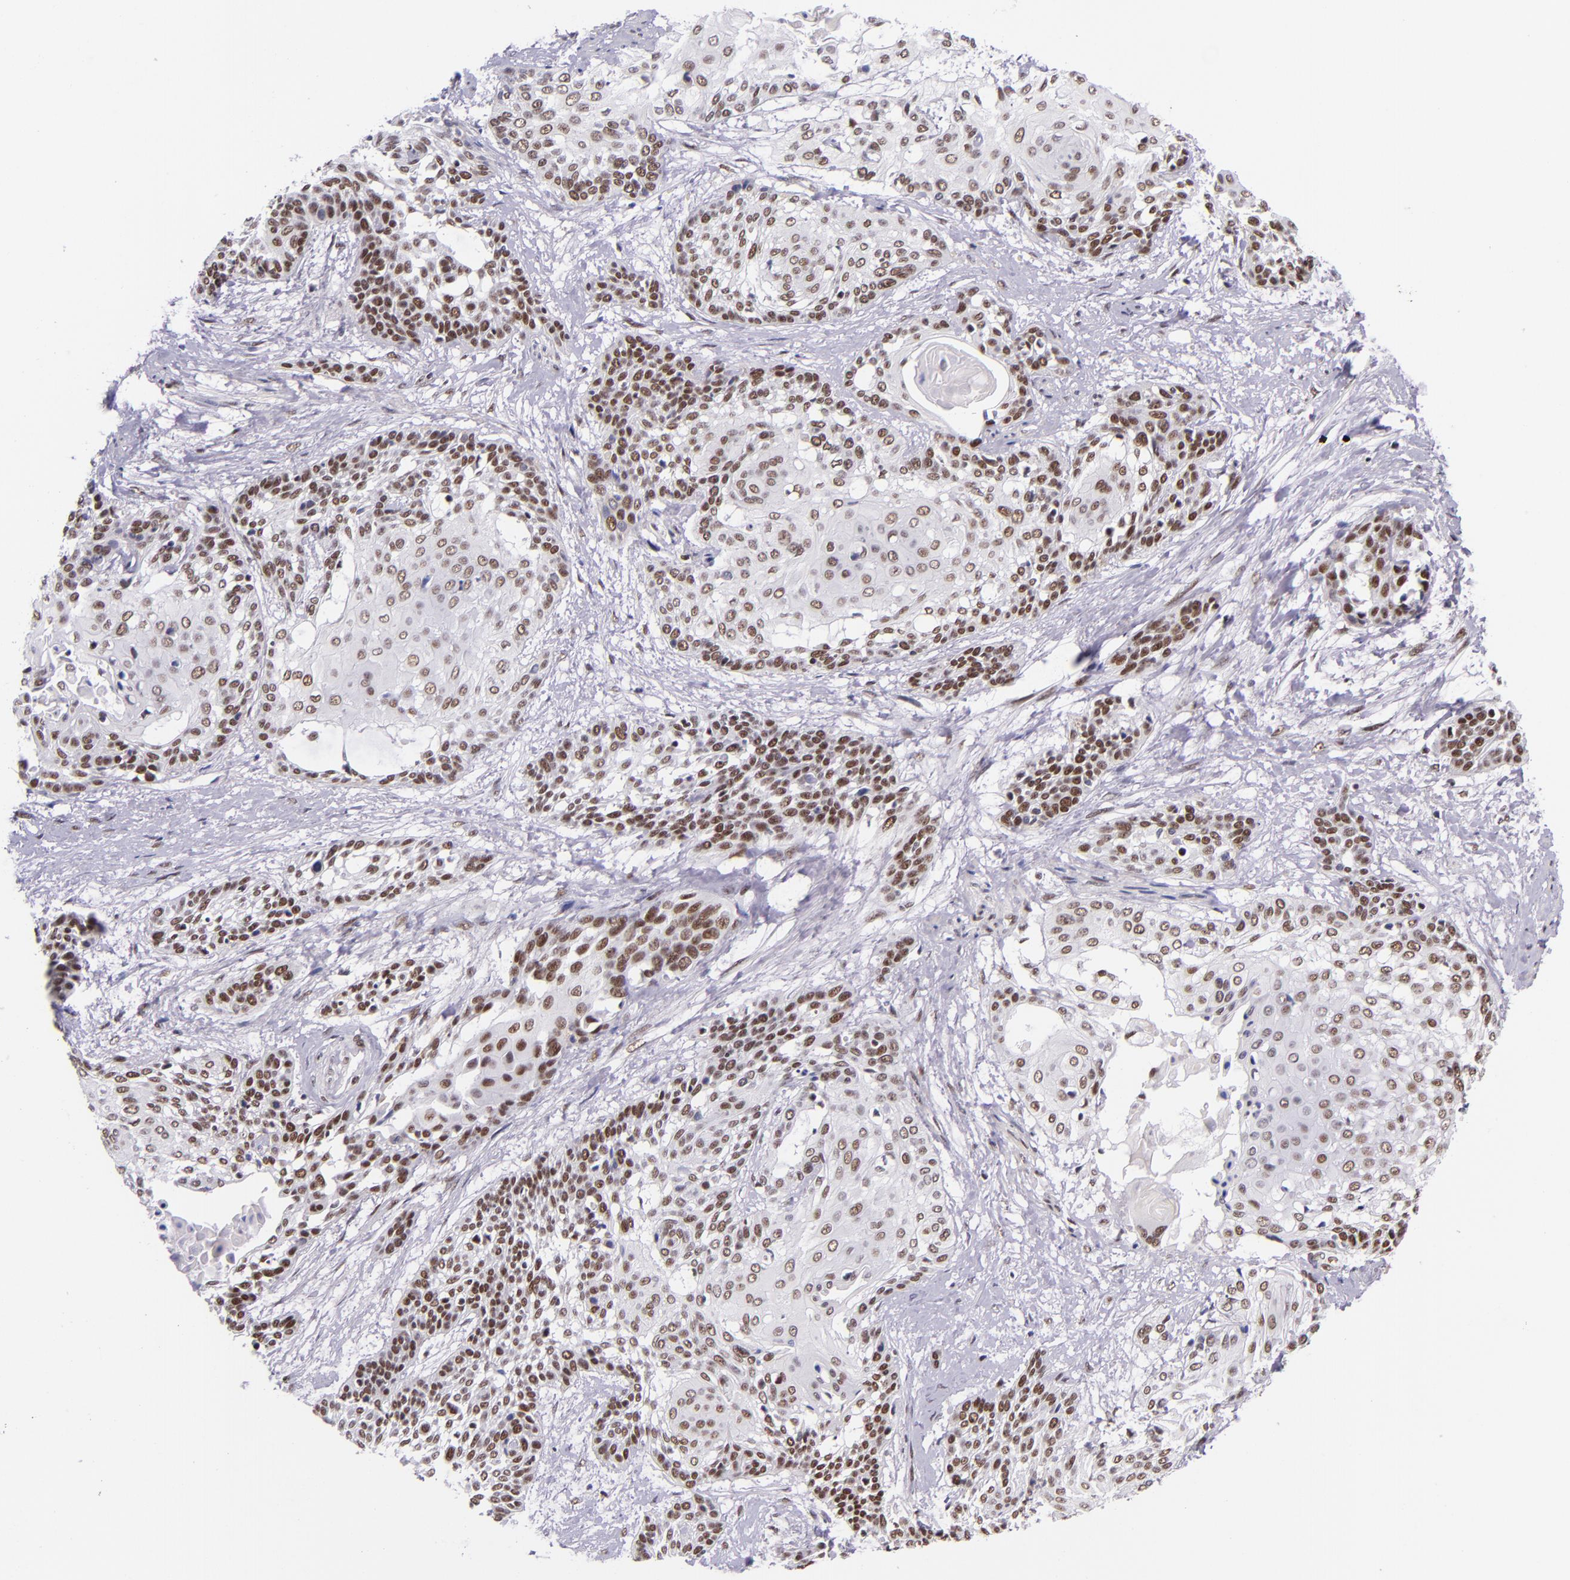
{"staining": {"intensity": "moderate", "quantity": "25%-75%", "location": "nuclear"}, "tissue": "cervical cancer", "cell_type": "Tumor cells", "image_type": "cancer", "snomed": [{"axis": "morphology", "description": "Squamous cell carcinoma, NOS"}, {"axis": "topography", "description": "Cervix"}], "caption": "Cervical cancer (squamous cell carcinoma) stained with a protein marker shows moderate staining in tumor cells.", "gene": "GPKOW", "patient": {"sex": "female", "age": 57}}